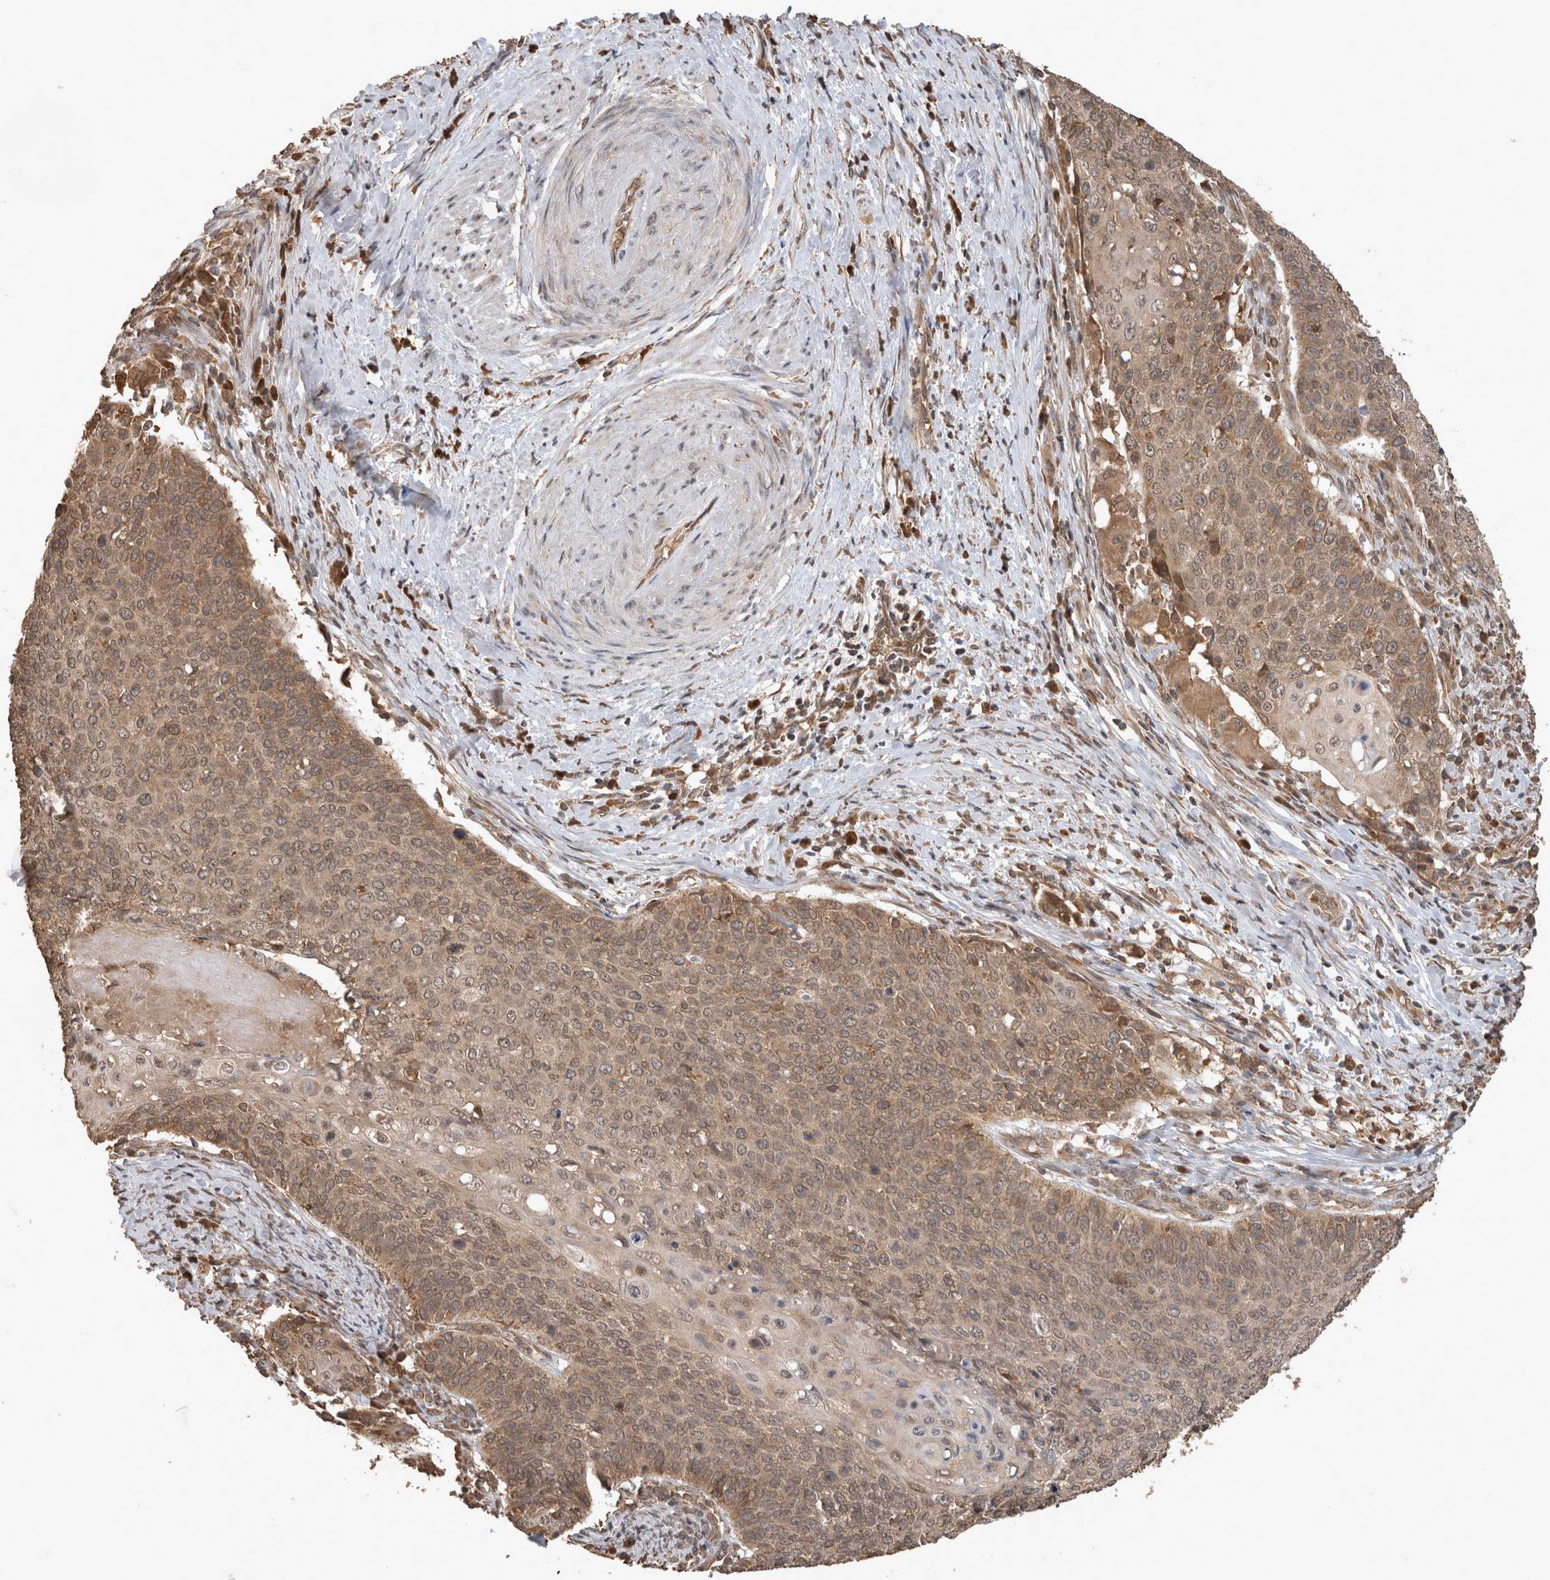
{"staining": {"intensity": "moderate", "quantity": ">75%", "location": "cytoplasmic/membranous"}, "tissue": "cervical cancer", "cell_type": "Tumor cells", "image_type": "cancer", "snomed": [{"axis": "morphology", "description": "Squamous cell carcinoma, NOS"}, {"axis": "topography", "description": "Cervix"}], "caption": "Human cervical cancer stained with a protein marker demonstrates moderate staining in tumor cells.", "gene": "OTUD7B", "patient": {"sex": "female", "age": 39}}